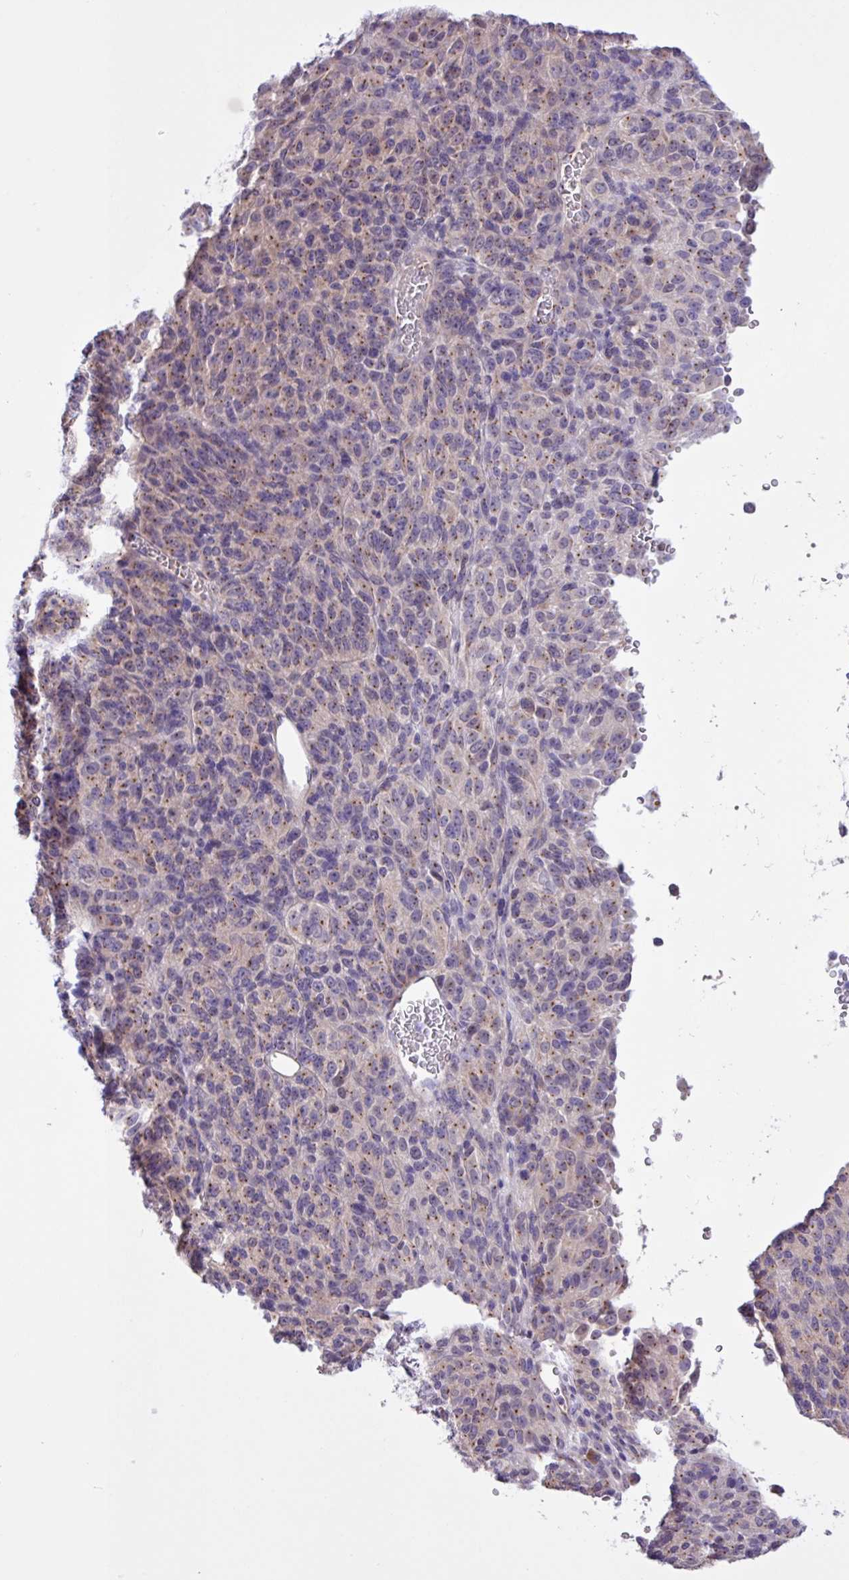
{"staining": {"intensity": "weak", "quantity": ">75%", "location": "cytoplasmic/membranous"}, "tissue": "melanoma", "cell_type": "Tumor cells", "image_type": "cancer", "snomed": [{"axis": "morphology", "description": "Malignant melanoma, Metastatic site"}, {"axis": "topography", "description": "Brain"}], "caption": "IHC (DAB (3,3'-diaminobenzidine)) staining of human malignant melanoma (metastatic site) exhibits weak cytoplasmic/membranous protein staining in about >75% of tumor cells.", "gene": "SPINK8", "patient": {"sex": "female", "age": 56}}